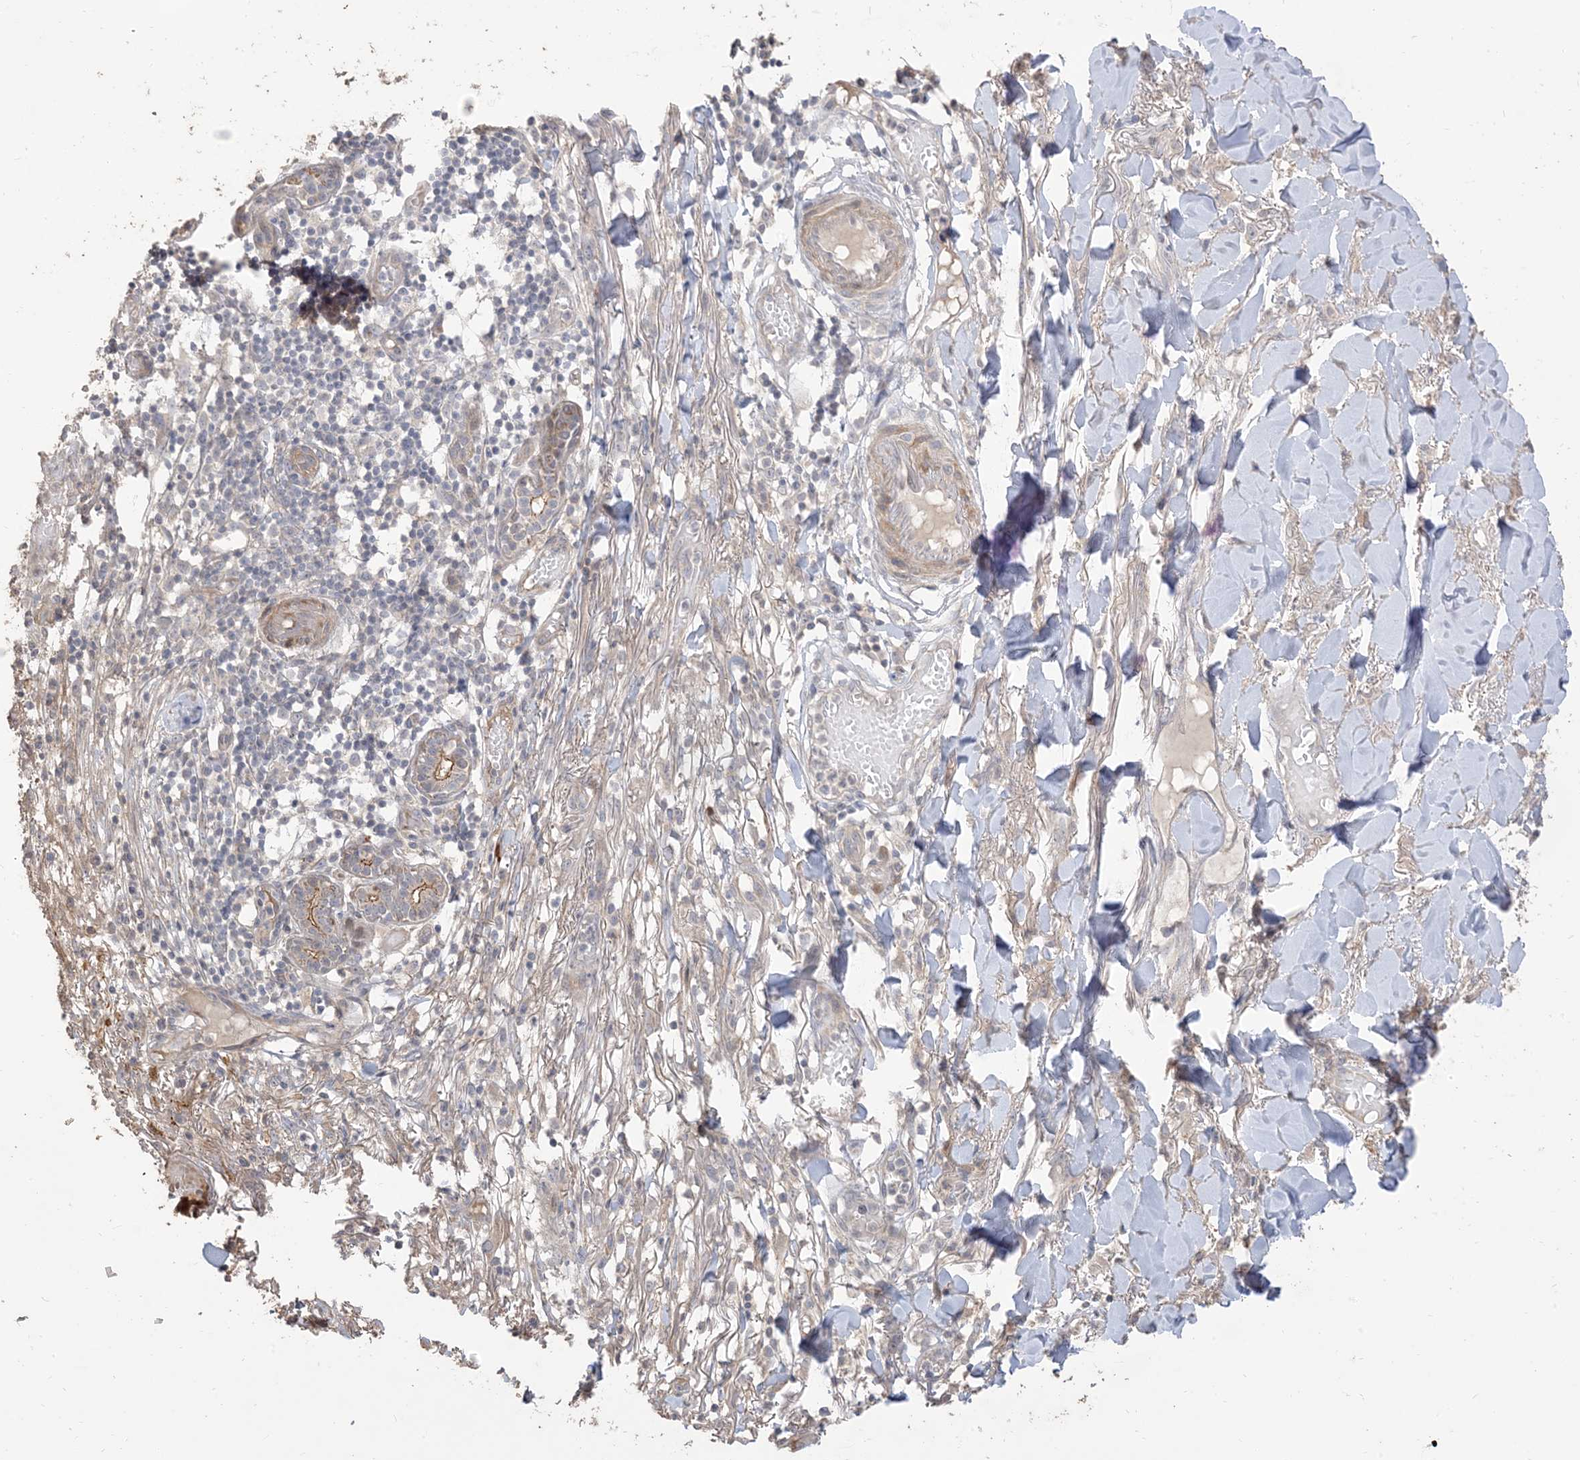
{"staining": {"intensity": "weak", "quantity": "<25%", "location": "cytoplasmic/membranous"}, "tissue": "skin cancer", "cell_type": "Tumor cells", "image_type": "cancer", "snomed": [{"axis": "morphology", "description": "Basal cell carcinoma"}, {"axis": "topography", "description": "Skin"}], "caption": "Immunohistochemical staining of human skin cancer (basal cell carcinoma) reveals no significant positivity in tumor cells.", "gene": "RNF175", "patient": {"sex": "male", "age": 85}}